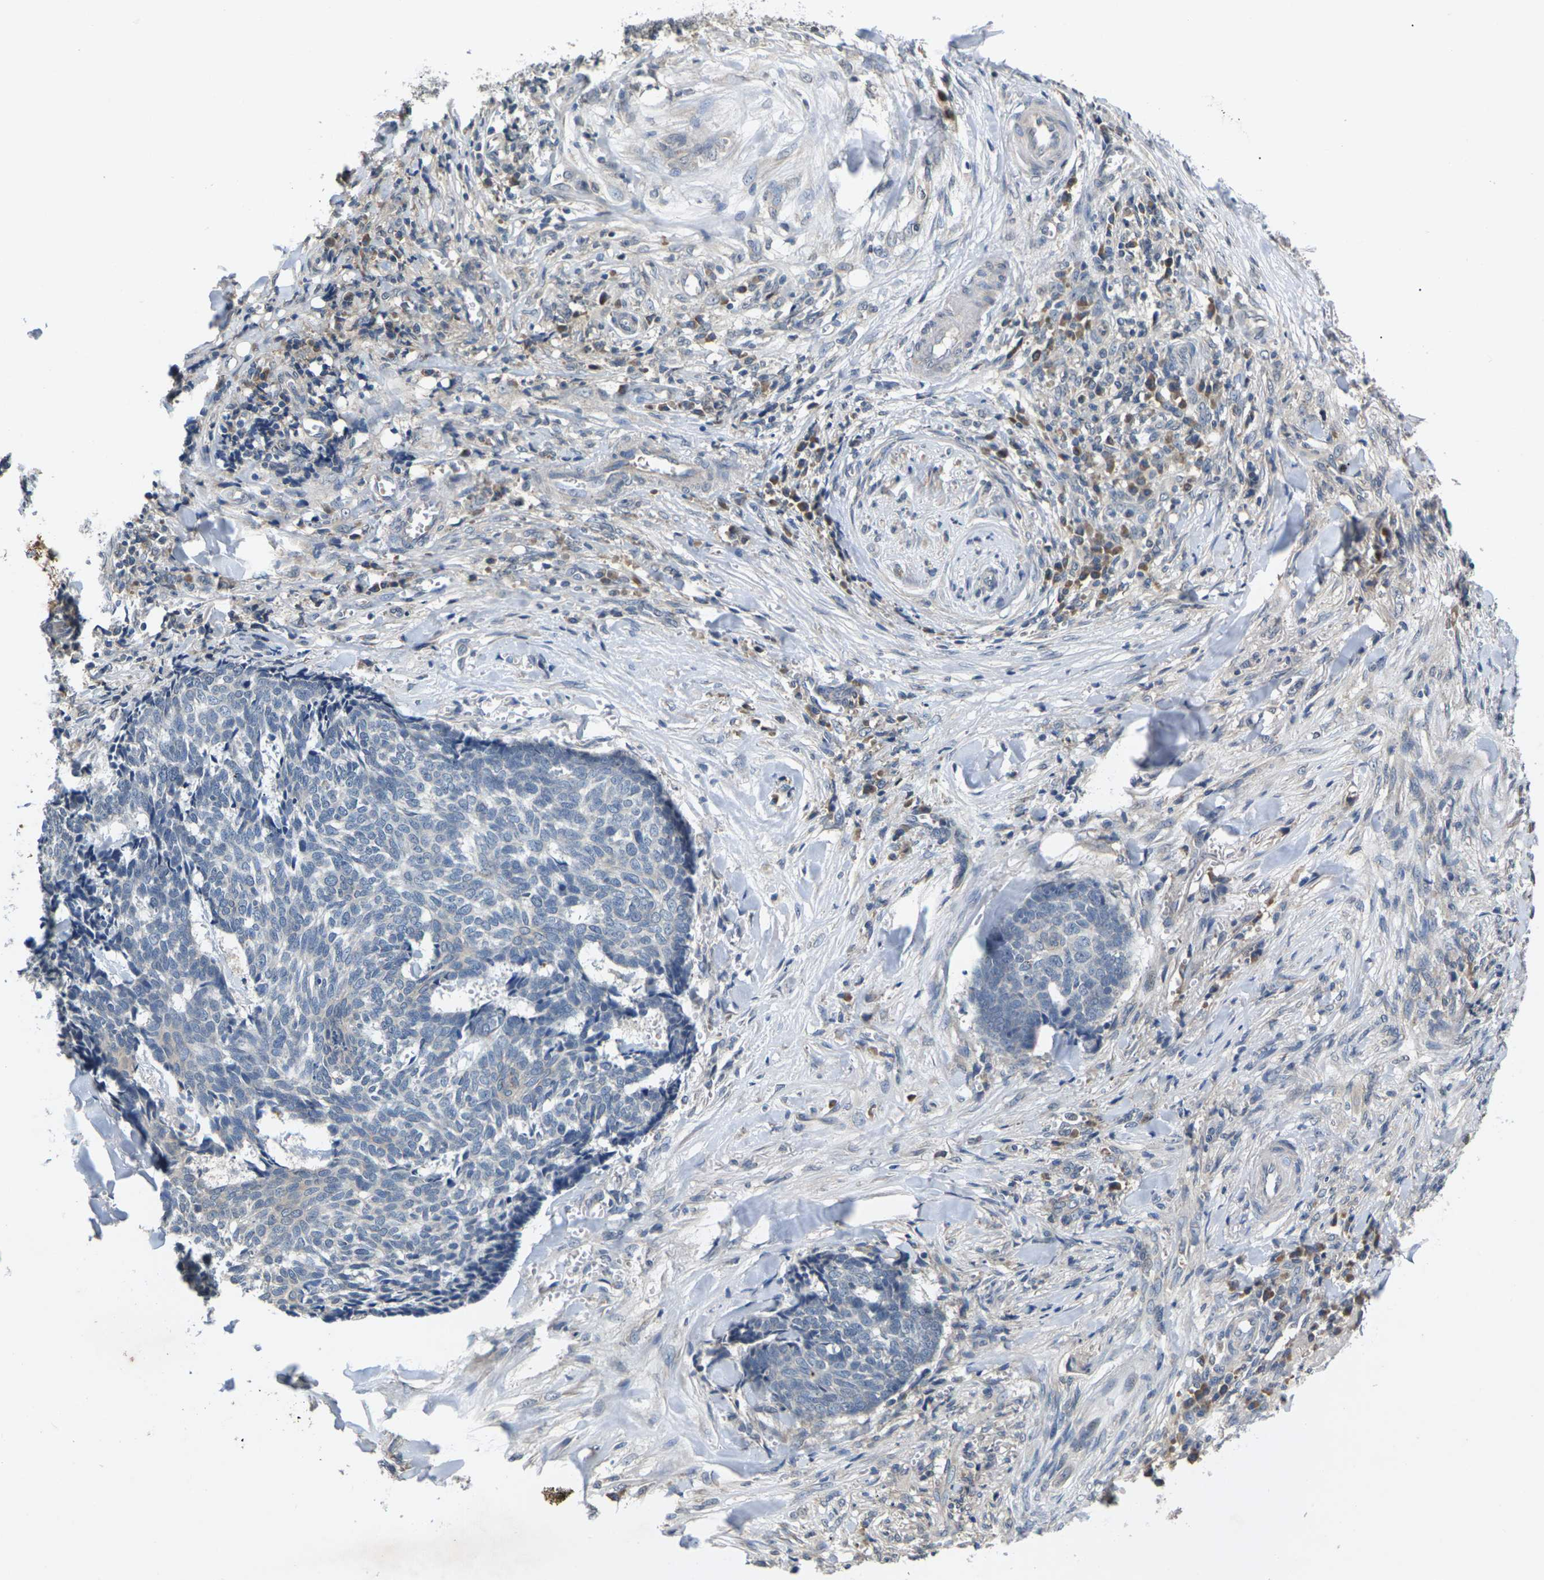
{"staining": {"intensity": "negative", "quantity": "none", "location": "none"}, "tissue": "skin cancer", "cell_type": "Tumor cells", "image_type": "cancer", "snomed": [{"axis": "morphology", "description": "Basal cell carcinoma"}, {"axis": "topography", "description": "Skin"}], "caption": "High magnification brightfield microscopy of basal cell carcinoma (skin) stained with DAB (brown) and counterstained with hematoxylin (blue): tumor cells show no significant staining.", "gene": "SLC2A2", "patient": {"sex": "male", "age": 84}}